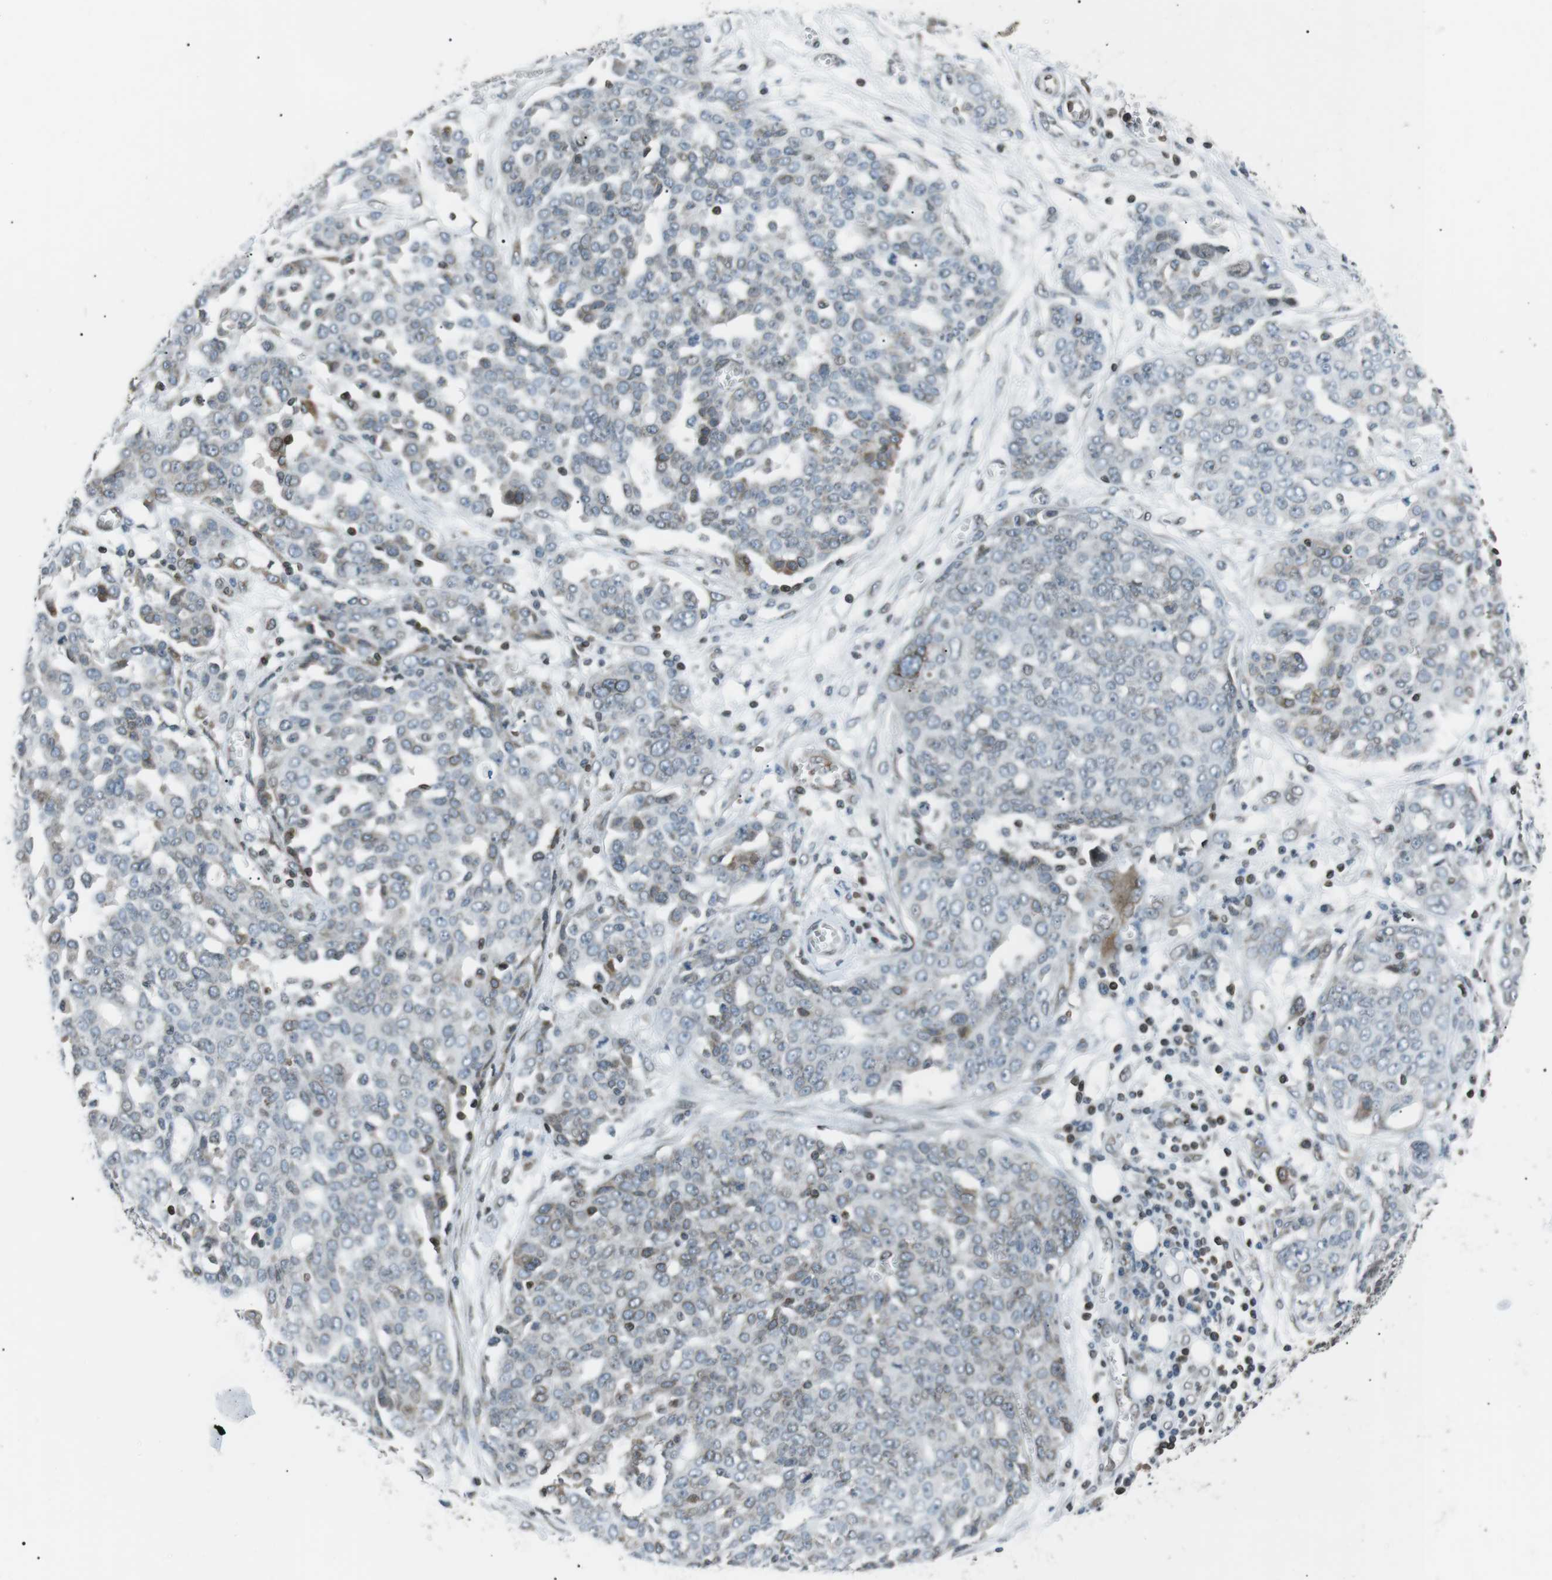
{"staining": {"intensity": "negative", "quantity": "none", "location": "none"}, "tissue": "ovarian cancer", "cell_type": "Tumor cells", "image_type": "cancer", "snomed": [{"axis": "morphology", "description": "Cystadenocarcinoma, serous, NOS"}, {"axis": "topography", "description": "Soft tissue"}, {"axis": "topography", "description": "Ovary"}], "caption": "High power microscopy photomicrograph of an IHC histopathology image of serous cystadenocarcinoma (ovarian), revealing no significant staining in tumor cells. (Stains: DAB (3,3'-diaminobenzidine) immunohistochemistry (IHC) with hematoxylin counter stain, Microscopy: brightfield microscopy at high magnification).", "gene": "TMX4", "patient": {"sex": "female", "age": 57}}